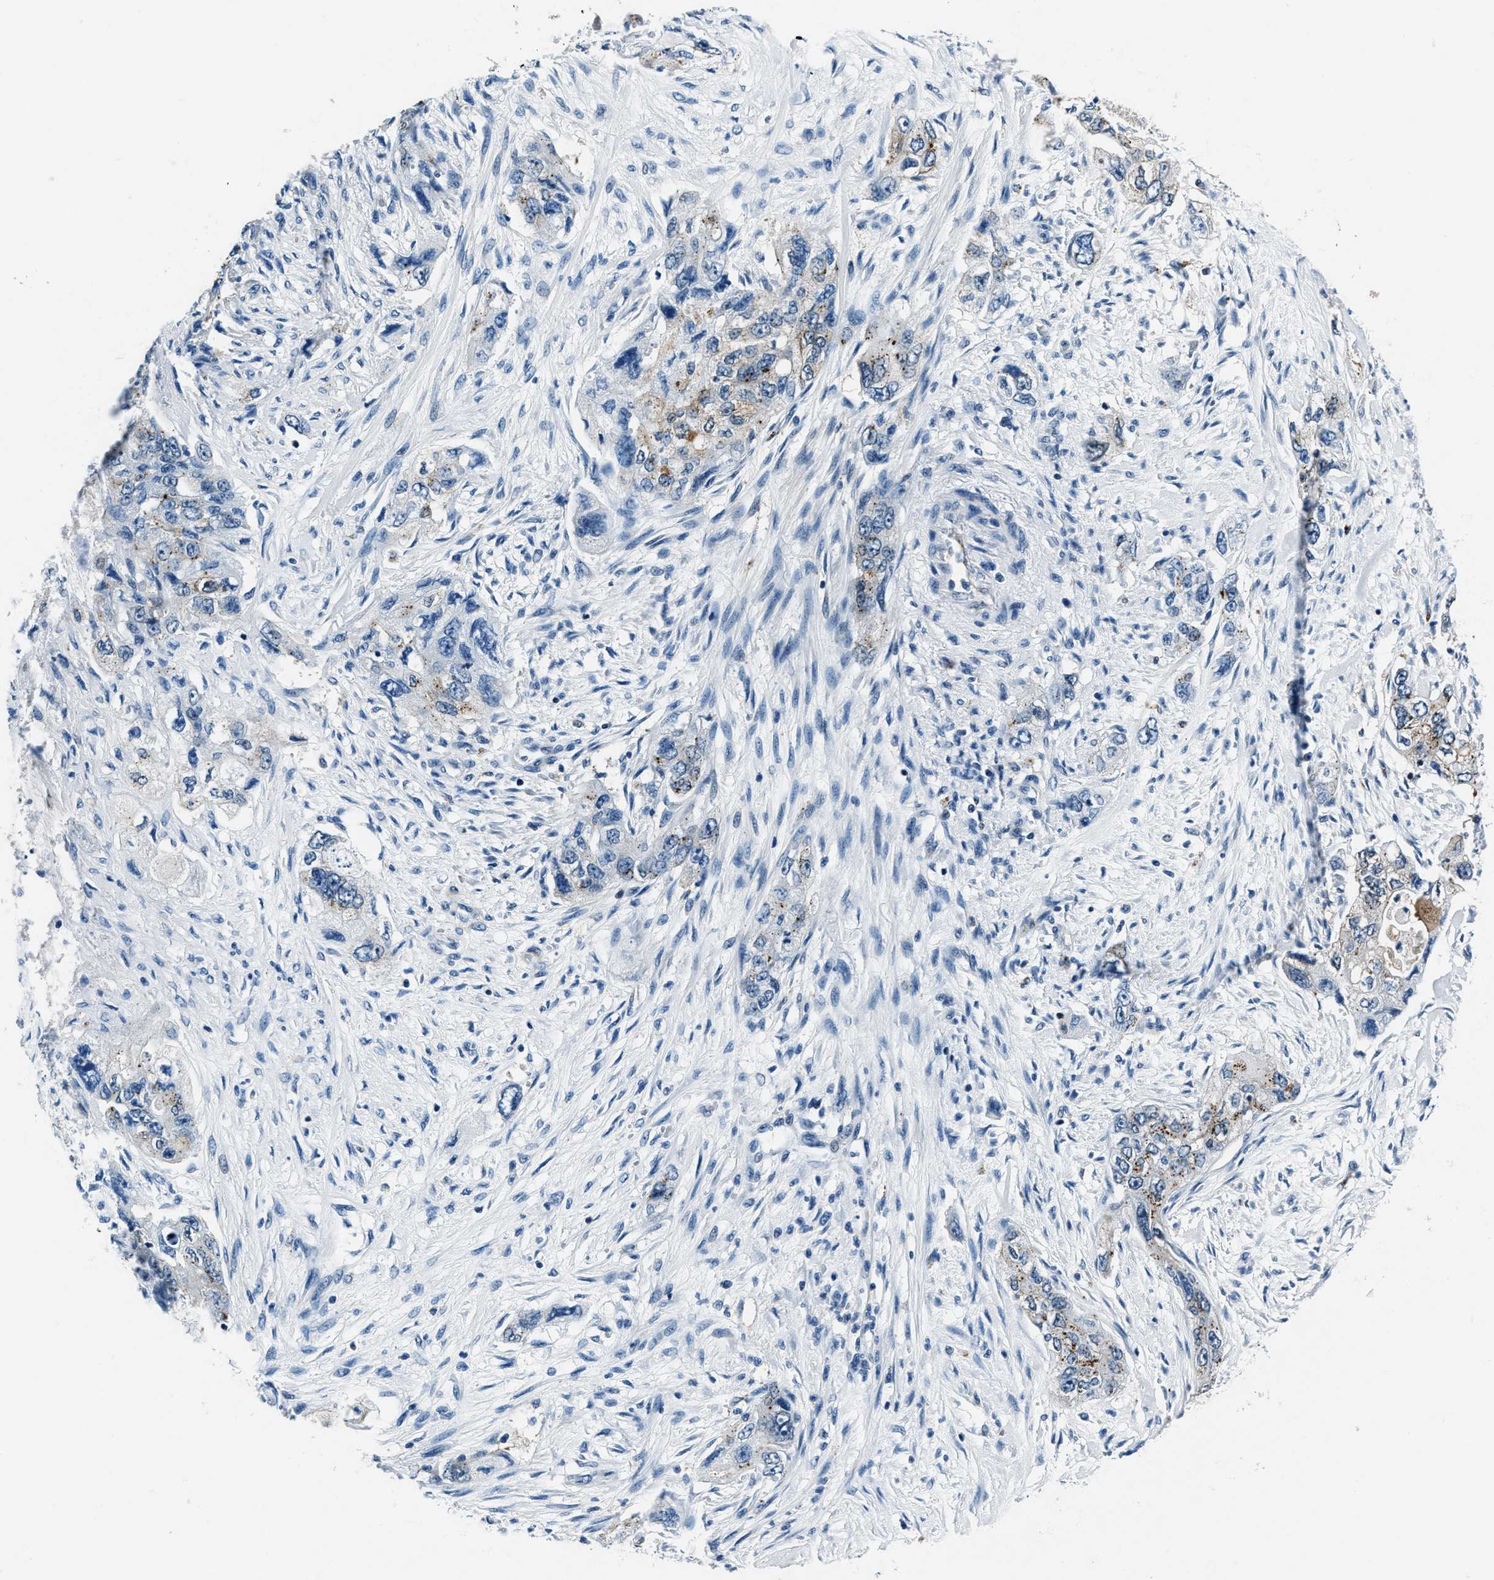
{"staining": {"intensity": "weak", "quantity": "<25%", "location": "cytoplasmic/membranous"}, "tissue": "pancreatic cancer", "cell_type": "Tumor cells", "image_type": "cancer", "snomed": [{"axis": "morphology", "description": "Adenocarcinoma, NOS"}, {"axis": "topography", "description": "Pancreas"}], "caption": "High power microscopy image of an IHC photomicrograph of adenocarcinoma (pancreatic), revealing no significant staining in tumor cells.", "gene": "PTPDC1", "patient": {"sex": "female", "age": 73}}